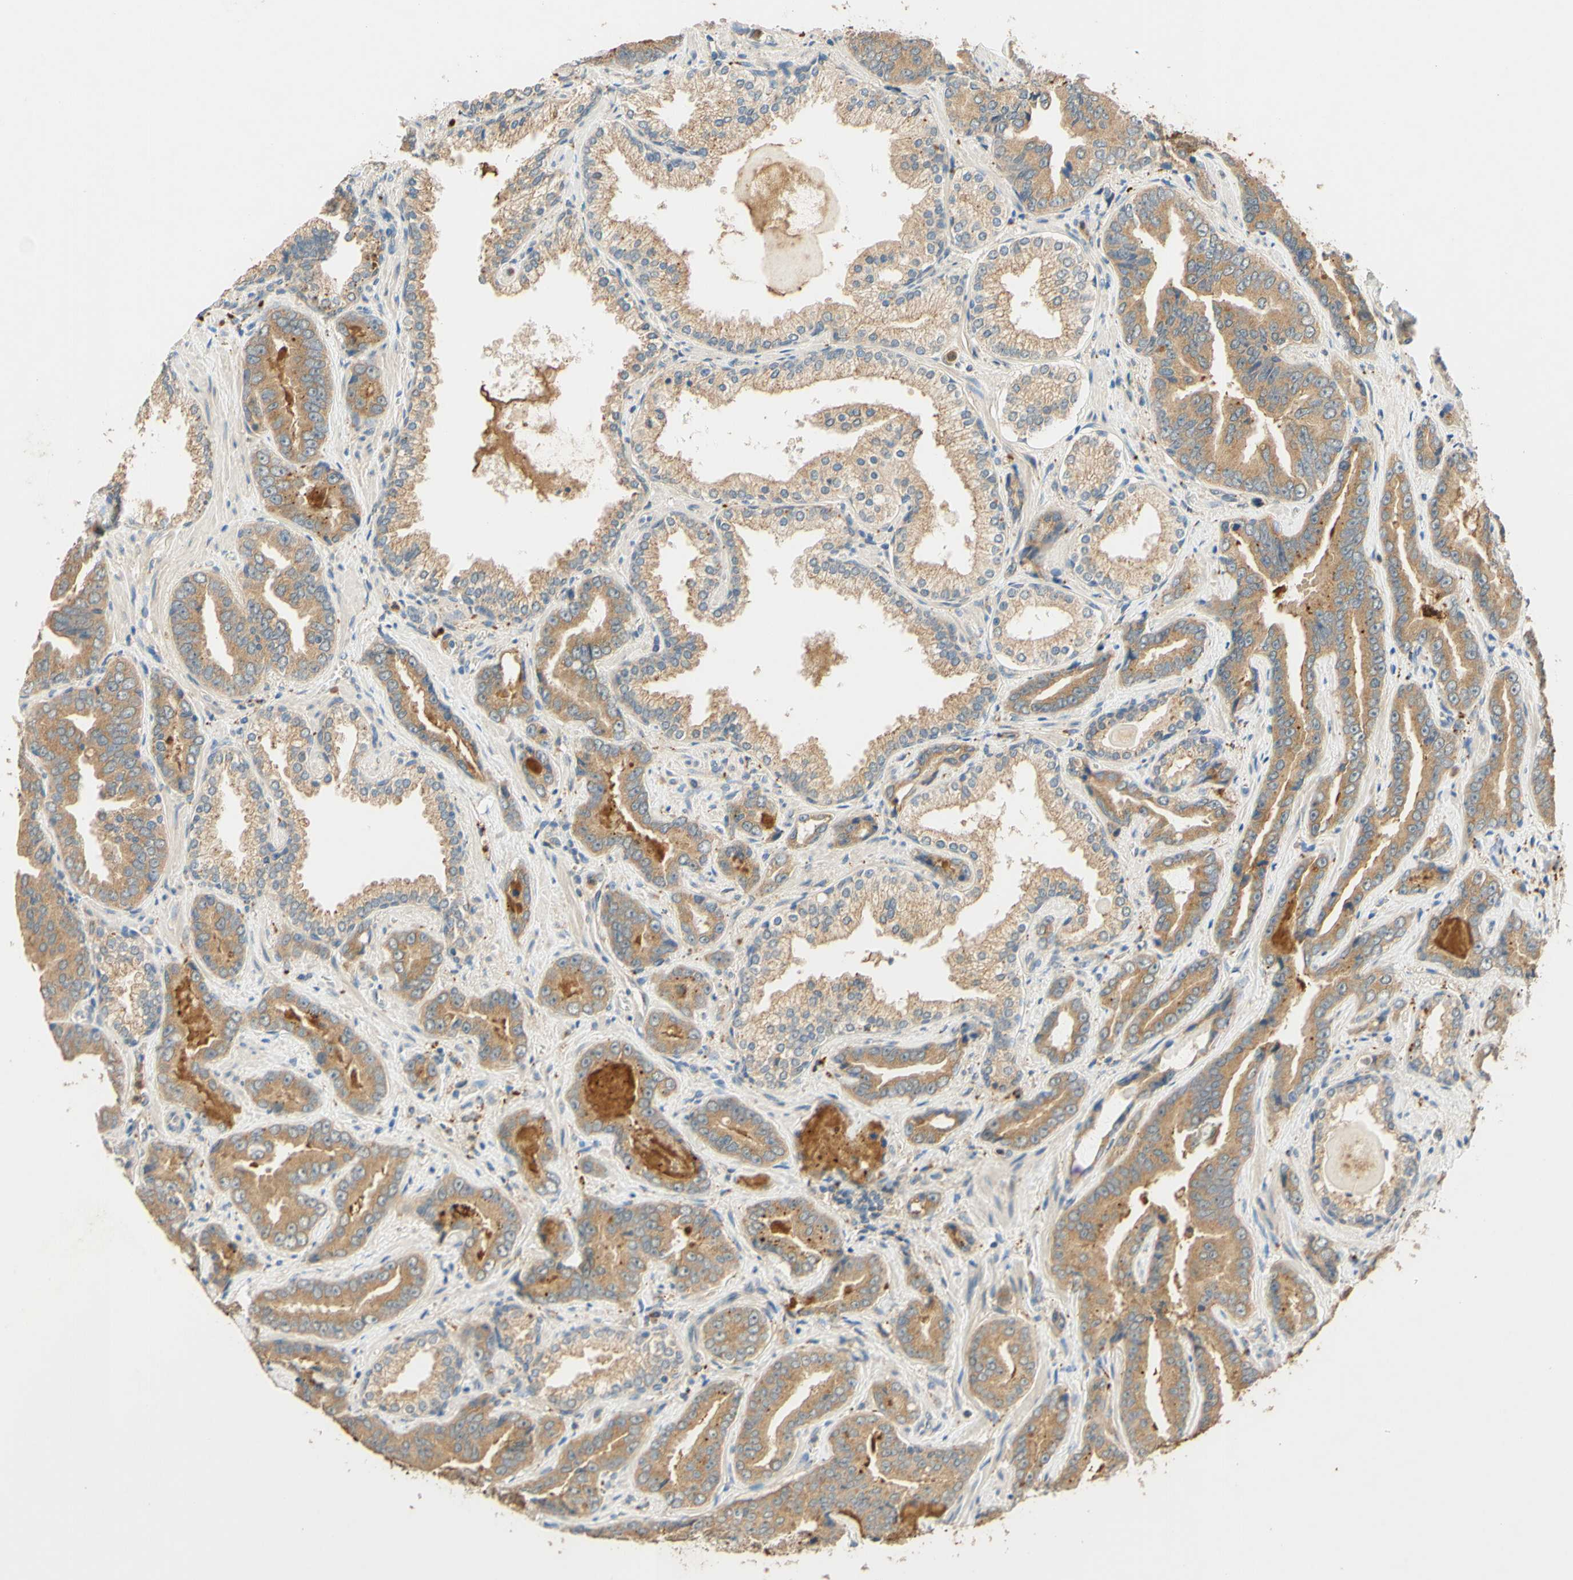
{"staining": {"intensity": "moderate", "quantity": ">75%", "location": "cytoplasmic/membranous"}, "tissue": "prostate cancer", "cell_type": "Tumor cells", "image_type": "cancer", "snomed": [{"axis": "morphology", "description": "Adenocarcinoma, Low grade"}, {"axis": "topography", "description": "Prostate"}], "caption": "Approximately >75% of tumor cells in human prostate cancer (low-grade adenocarcinoma) demonstrate moderate cytoplasmic/membranous protein expression as visualized by brown immunohistochemical staining.", "gene": "ENTREP2", "patient": {"sex": "male", "age": 60}}